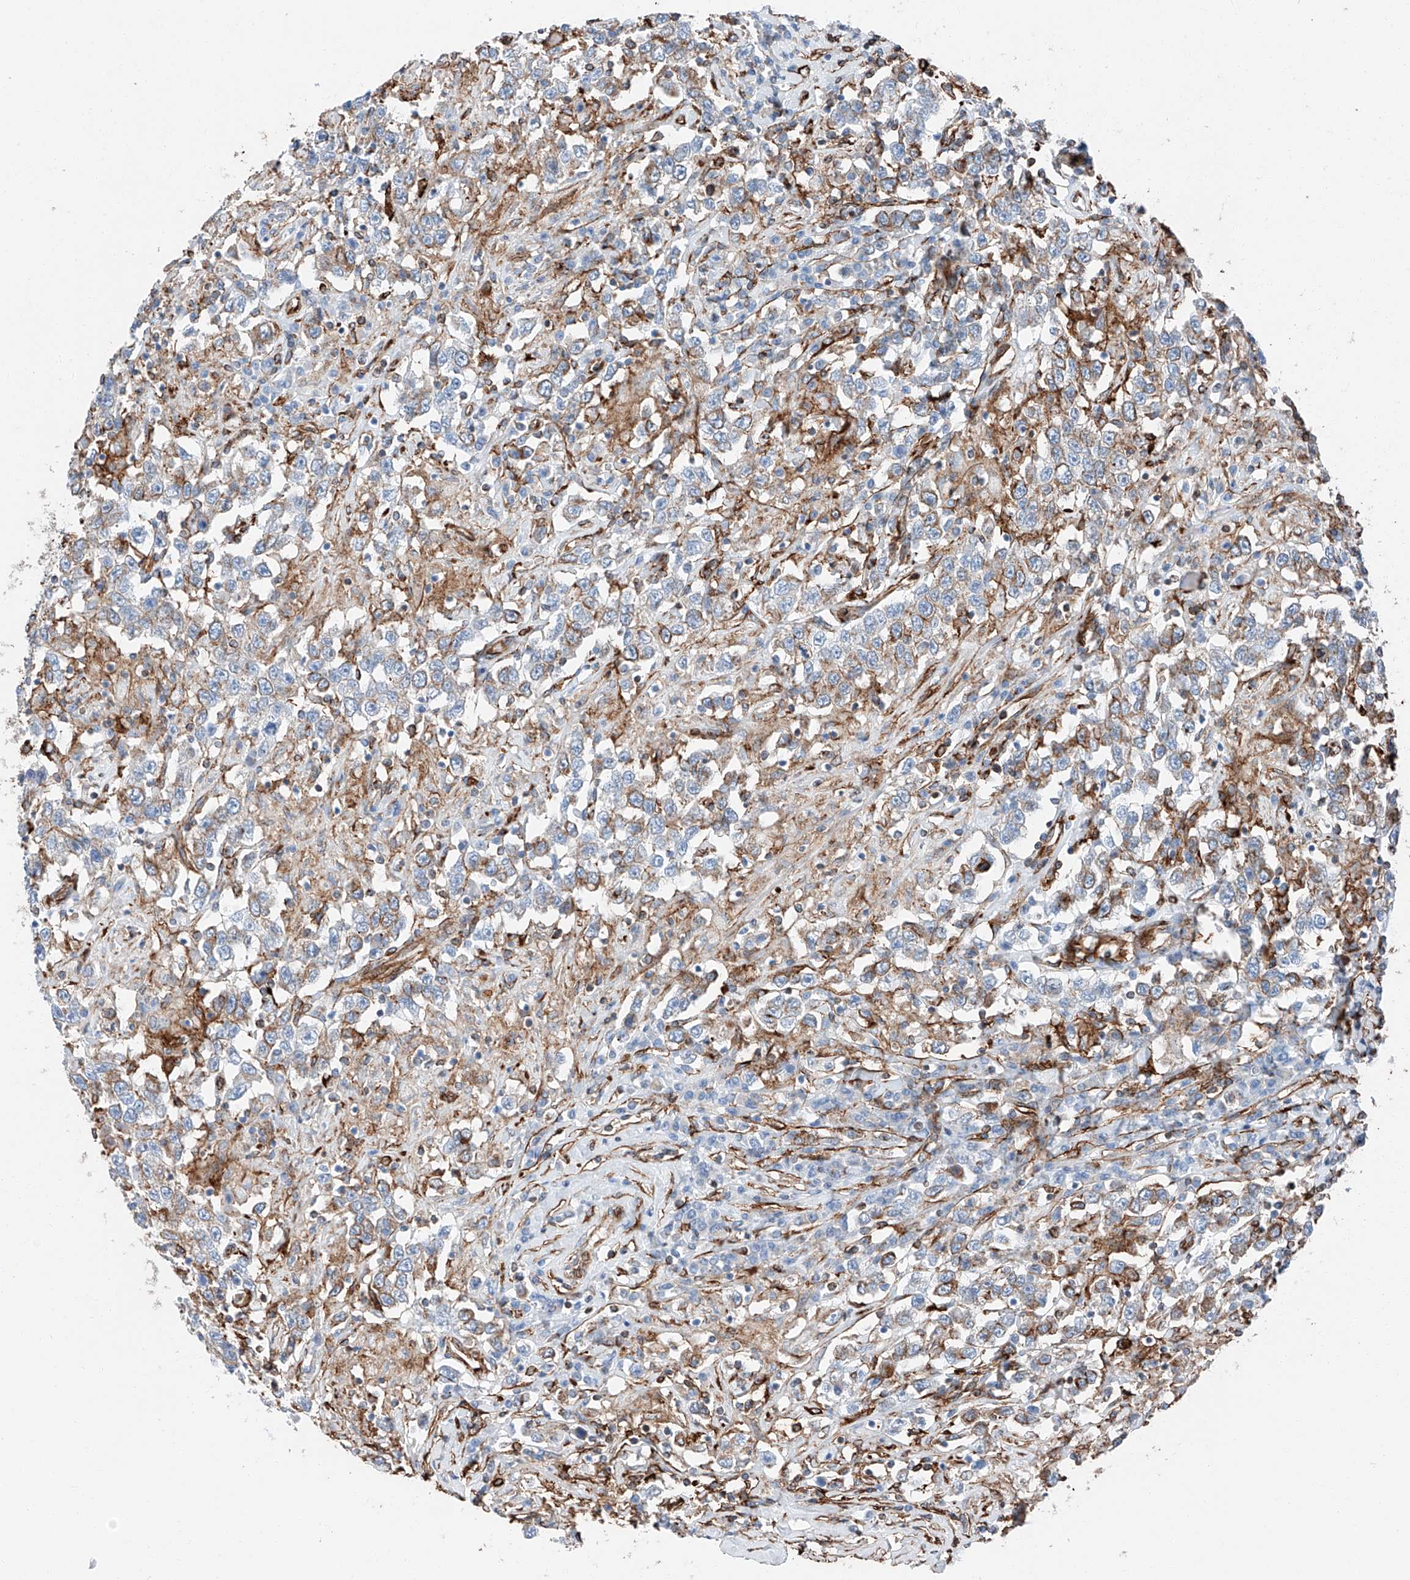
{"staining": {"intensity": "moderate", "quantity": "<25%", "location": "cytoplasmic/membranous"}, "tissue": "testis cancer", "cell_type": "Tumor cells", "image_type": "cancer", "snomed": [{"axis": "morphology", "description": "Seminoma, NOS"}, {"axis": "topography", "description": "Testis"}], "caption": "Approximately <25% of tumor cells in human seminoma (testis) reveal moderate cytoplasmic/membranous protein expression as visualized by brown immunohistochemical staining.", "gene": "ZNF804A", "patient": {"sex": "male", "age": 41}}